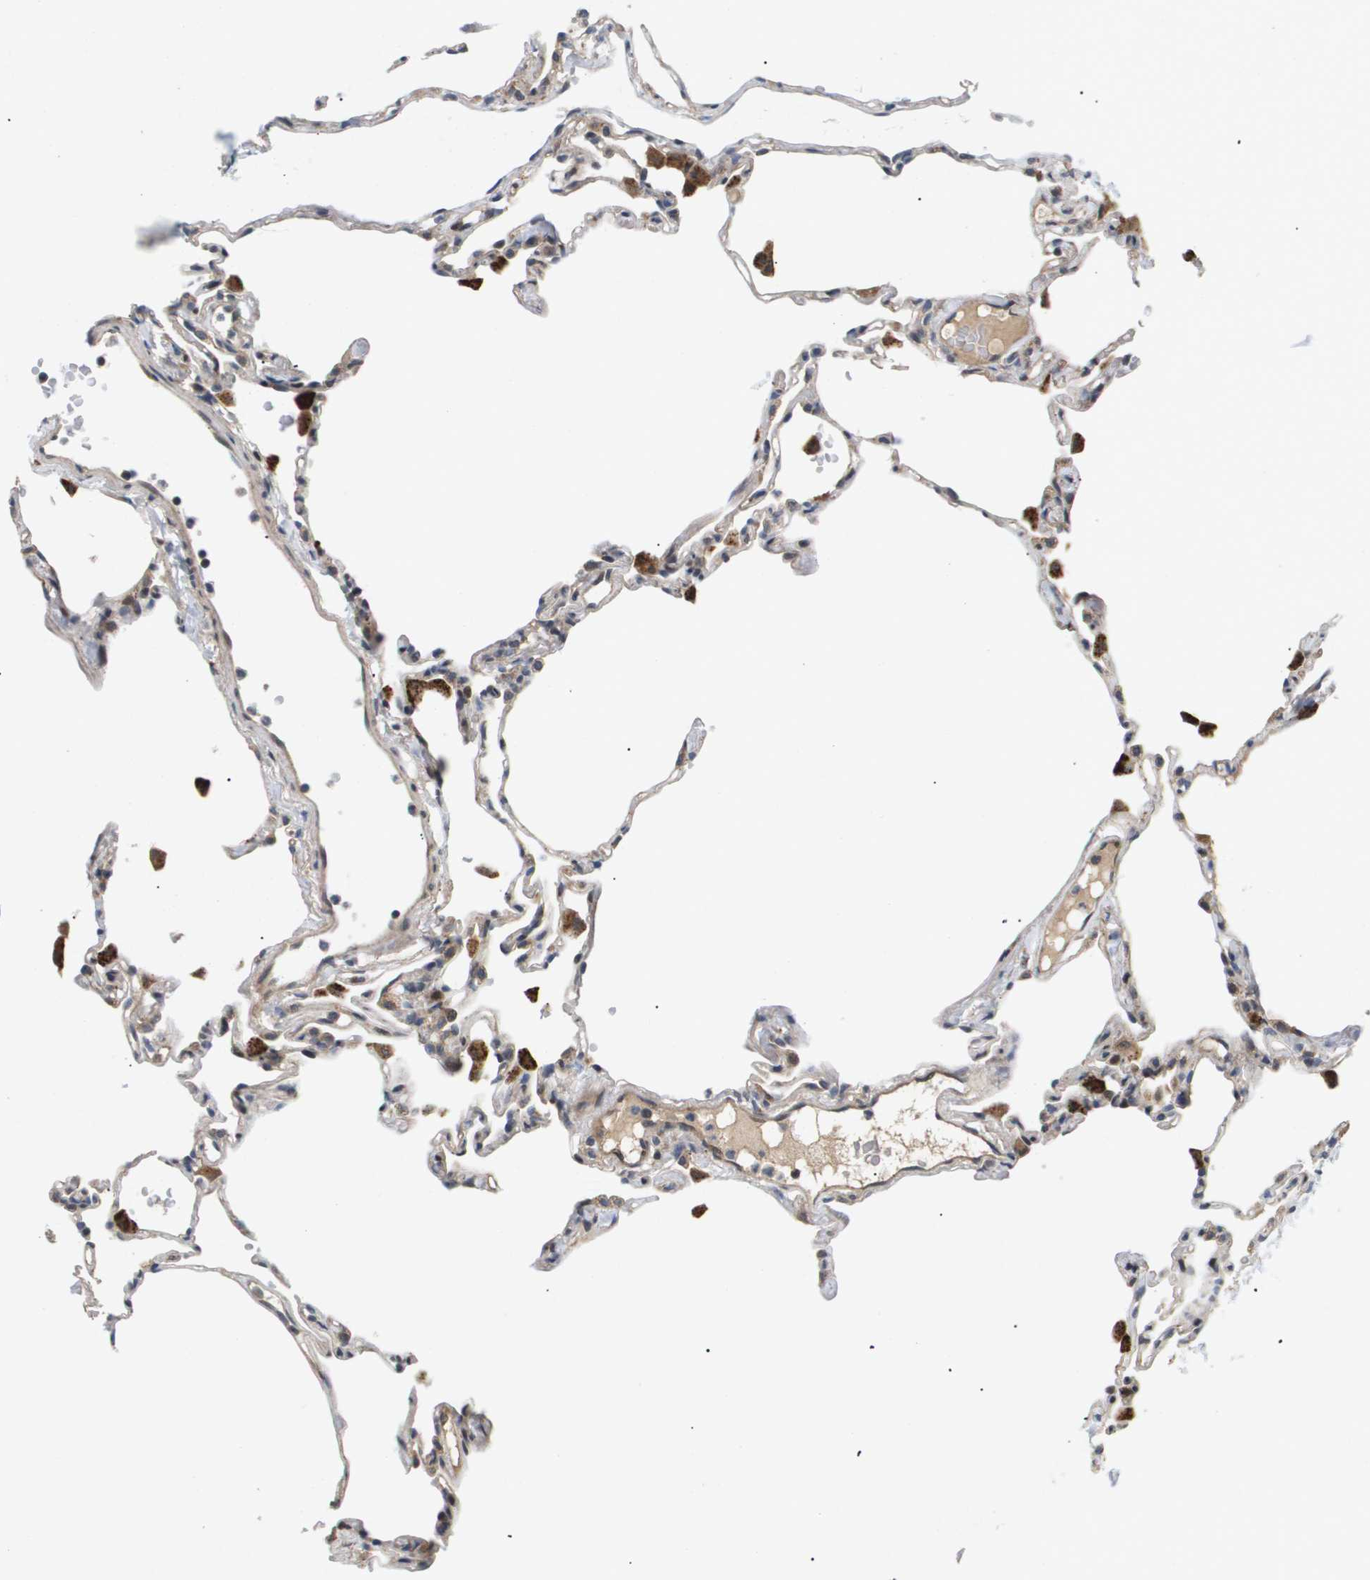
{"staining": {"intensity": "weak", "quantity": ">75%", "location": "cytoplasmic/membranous"}, "tissue": "lung", "cell_type": "Alveolar cells", "image_type": "normal", "snomed": [{"axis": "morphology", "description": "Normal tissue, NOS"}, {"axis": "topography", "description": "Lung"}], "caption": "Lung was stained to show a protein in brown. There is low levels of weak cytoplasmic/membranous expression in about >75% of alveolar cells. (brown staining indicates protein expression, while blue staining denotes nuclei).", "gene": "PDGFB", "patient": {"sex": "female", "age": 49}}